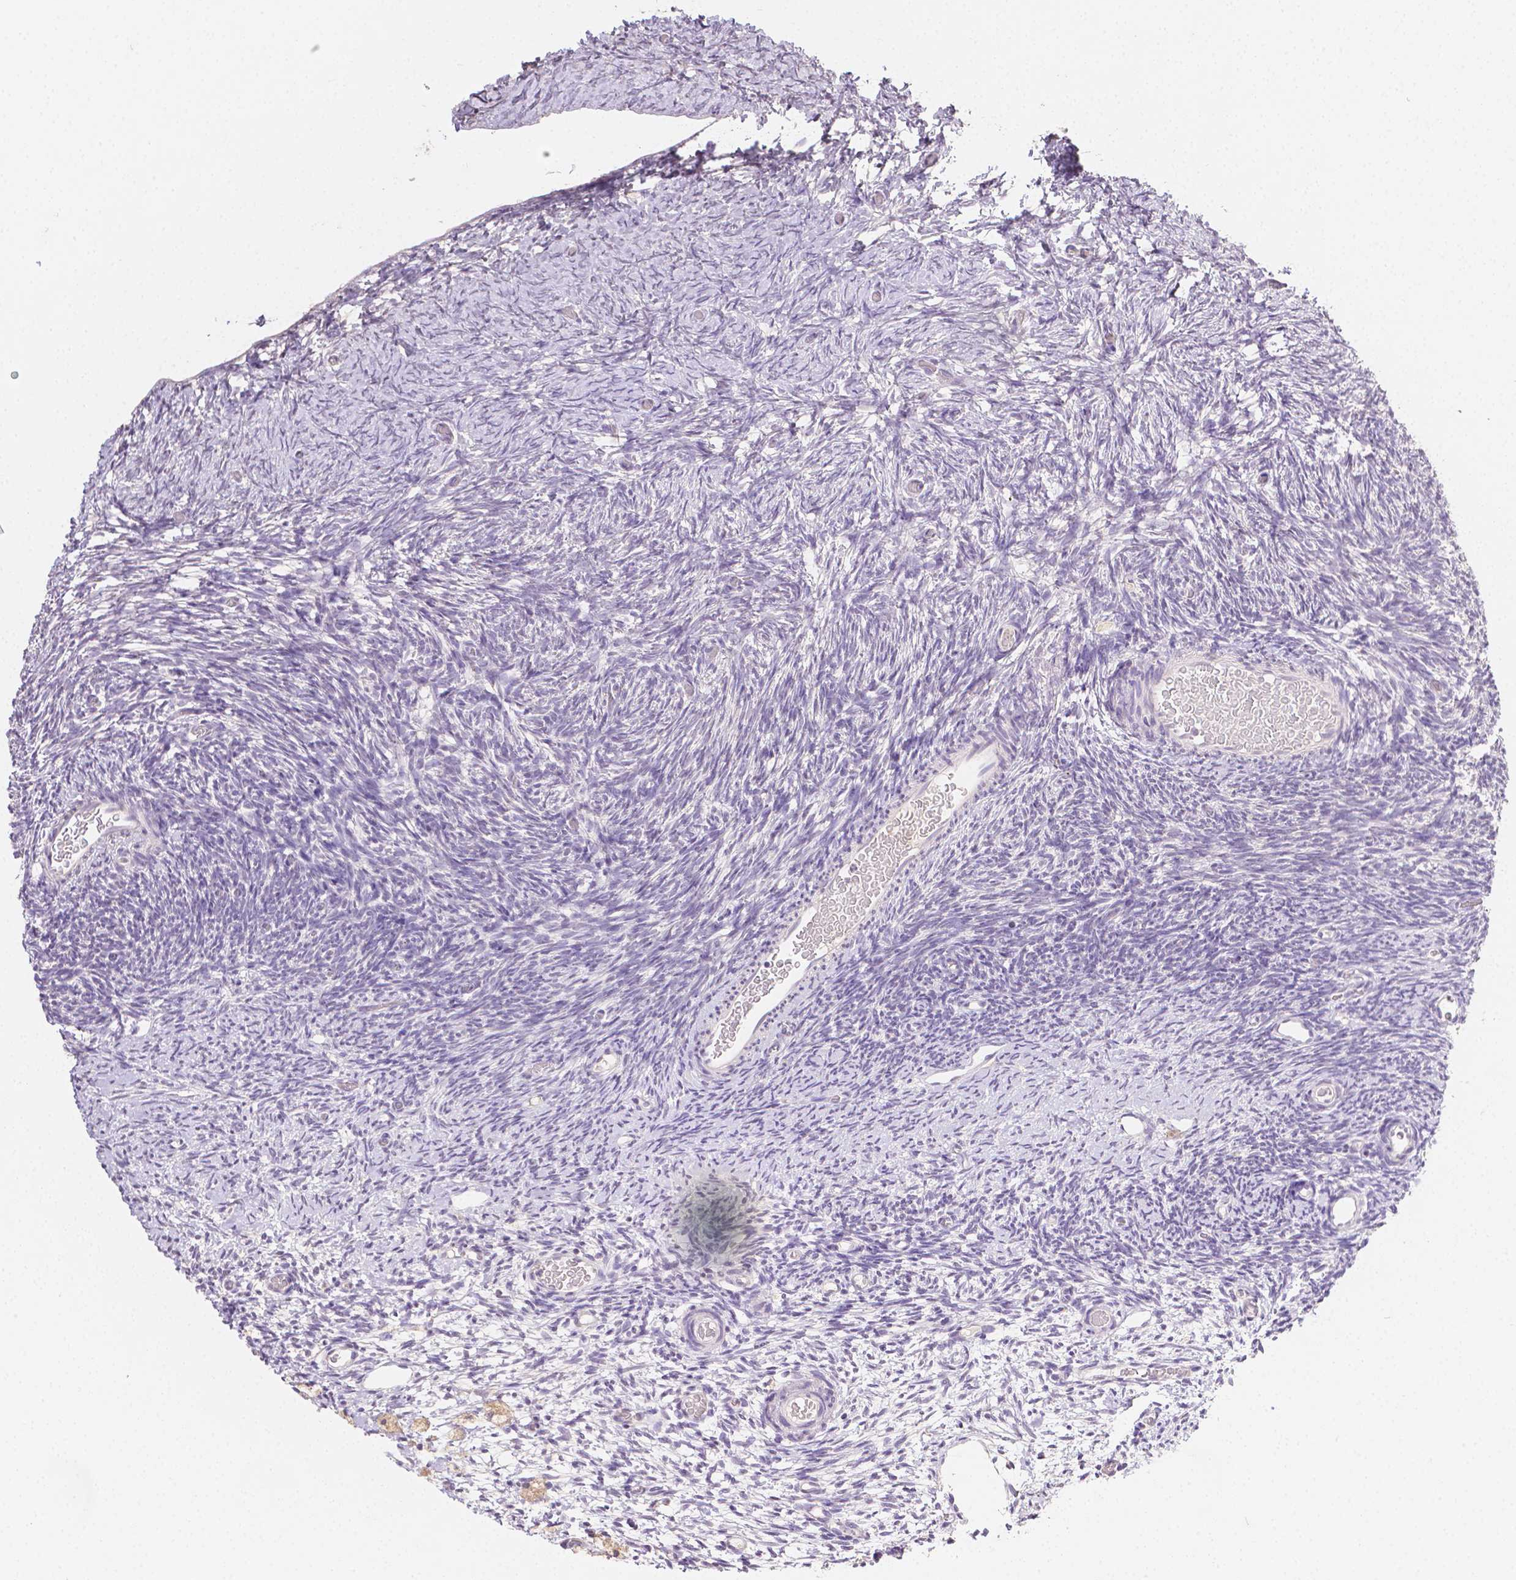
{"staining": {"intensity": "weak", "quantity": "<25%", "location": "cytoplasmic/membranous"}, "tissue": "ovary", "cell_type": "Follicle cells", "image_type": "normal", "snomed": [{"axis": "morphology", "description": "Normal tissue, NOS"}, {"axis": "topography", "description": "Ovary"}], "caption": "Immunohistochemistry of benign human ovary exhibits no positivity in follicle cells. (DAB (3,3'-diaminobenzidine) immunohistochemistry (IHC) with hematoxylin counter stain).", "gene": "TGM1", "patient": {"sex": "female", "age": 39}}